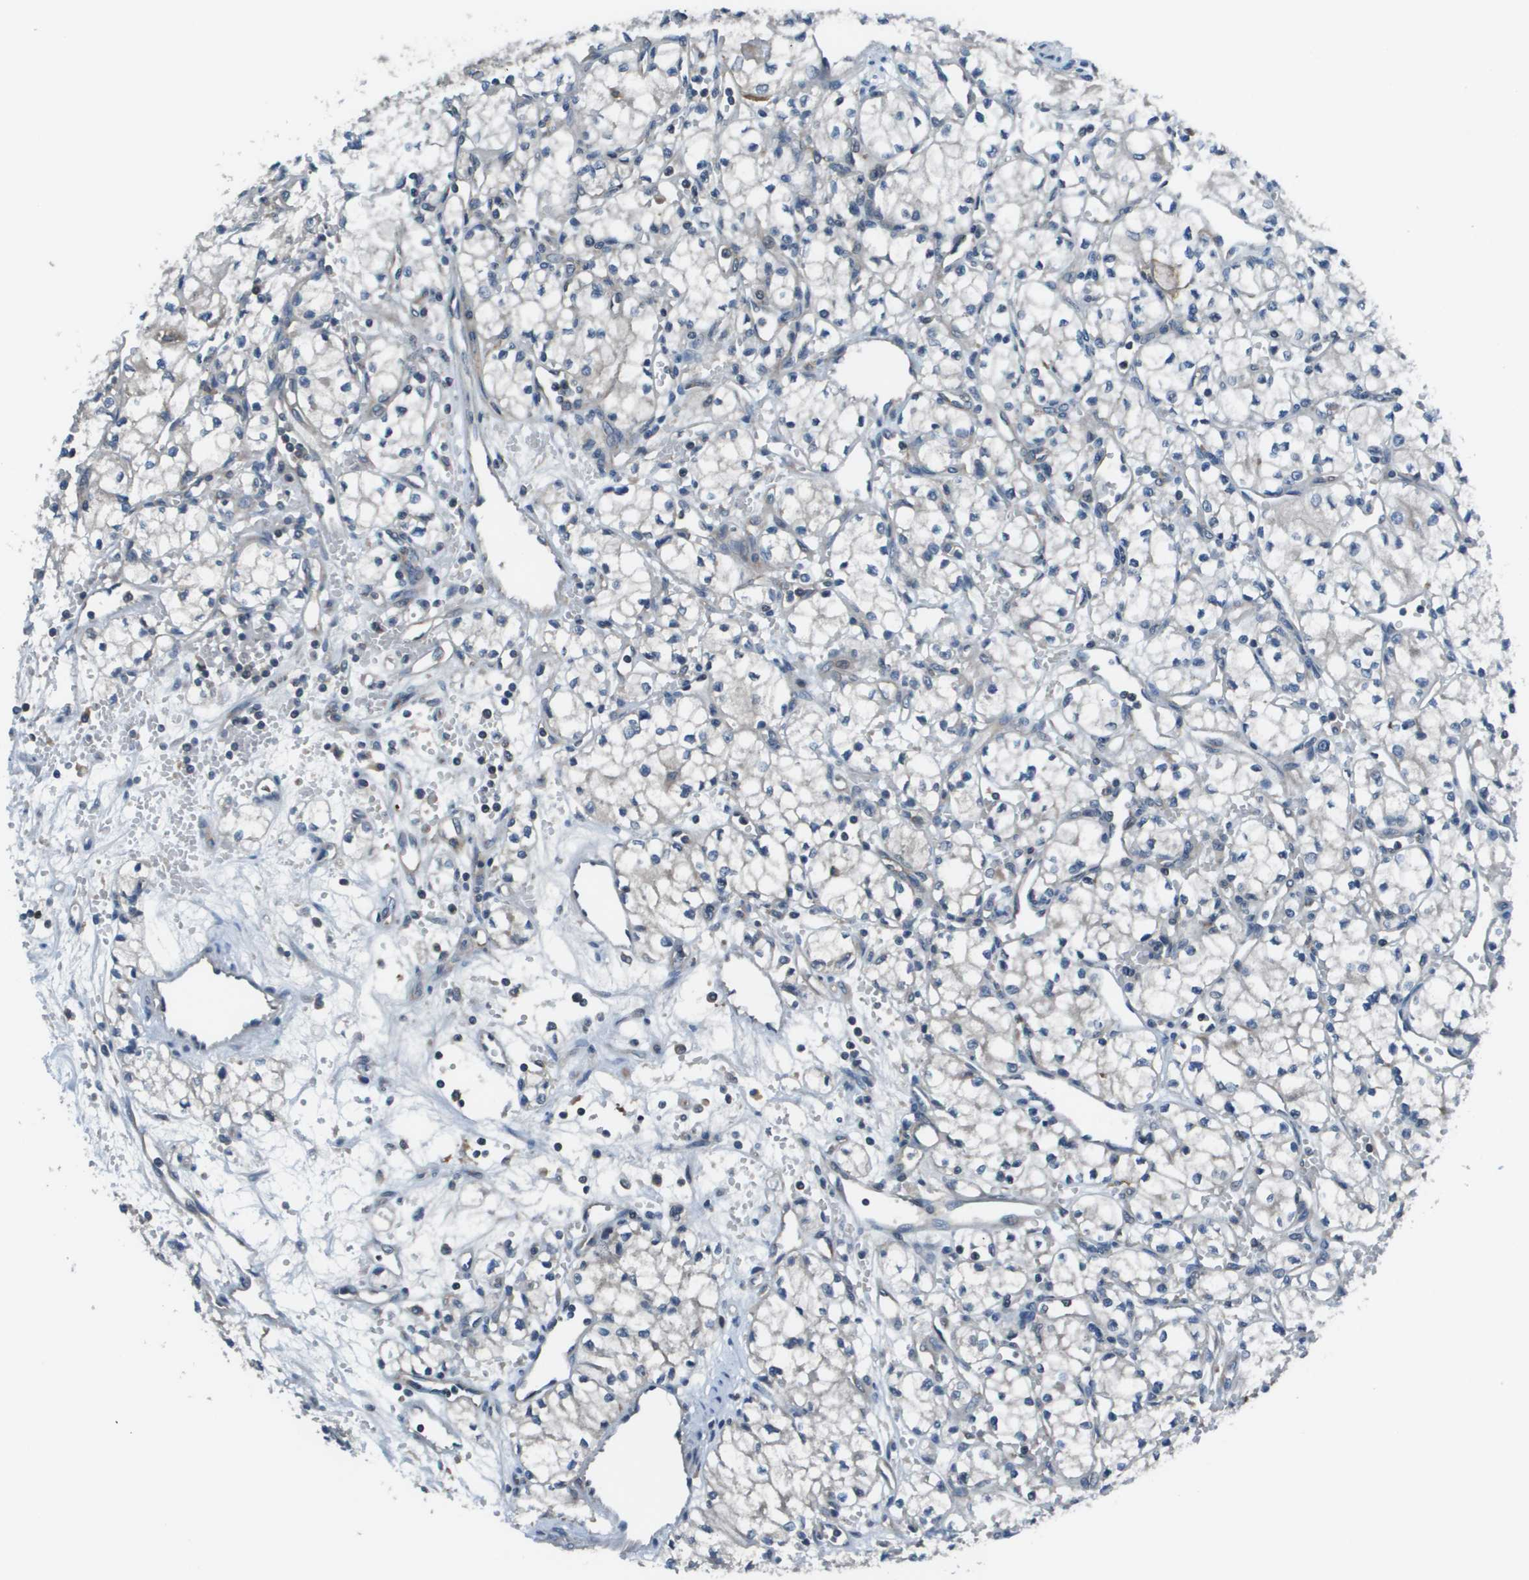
{"staining": {"intensity": "negative", "quantity": "none", "location": "none"}, "tissue": "renal cancer", "cell_type": "Tumor cells", "image_type": "cancer", "snomed": [{"axis": "morphology", "description": "Normal tissue, NOS"}, {"axis": "morphology", "description": "Adenocarcinoma, NOS"}, {"axis": "topography", "description": "Kidney"}], "caption": "Adenocarcinoma (renal) was stained to show a protein in brown. There is no significant staining in tumor cells.", "gene": "EIF3B", "patient": {"sex": "male", "age": 59}}